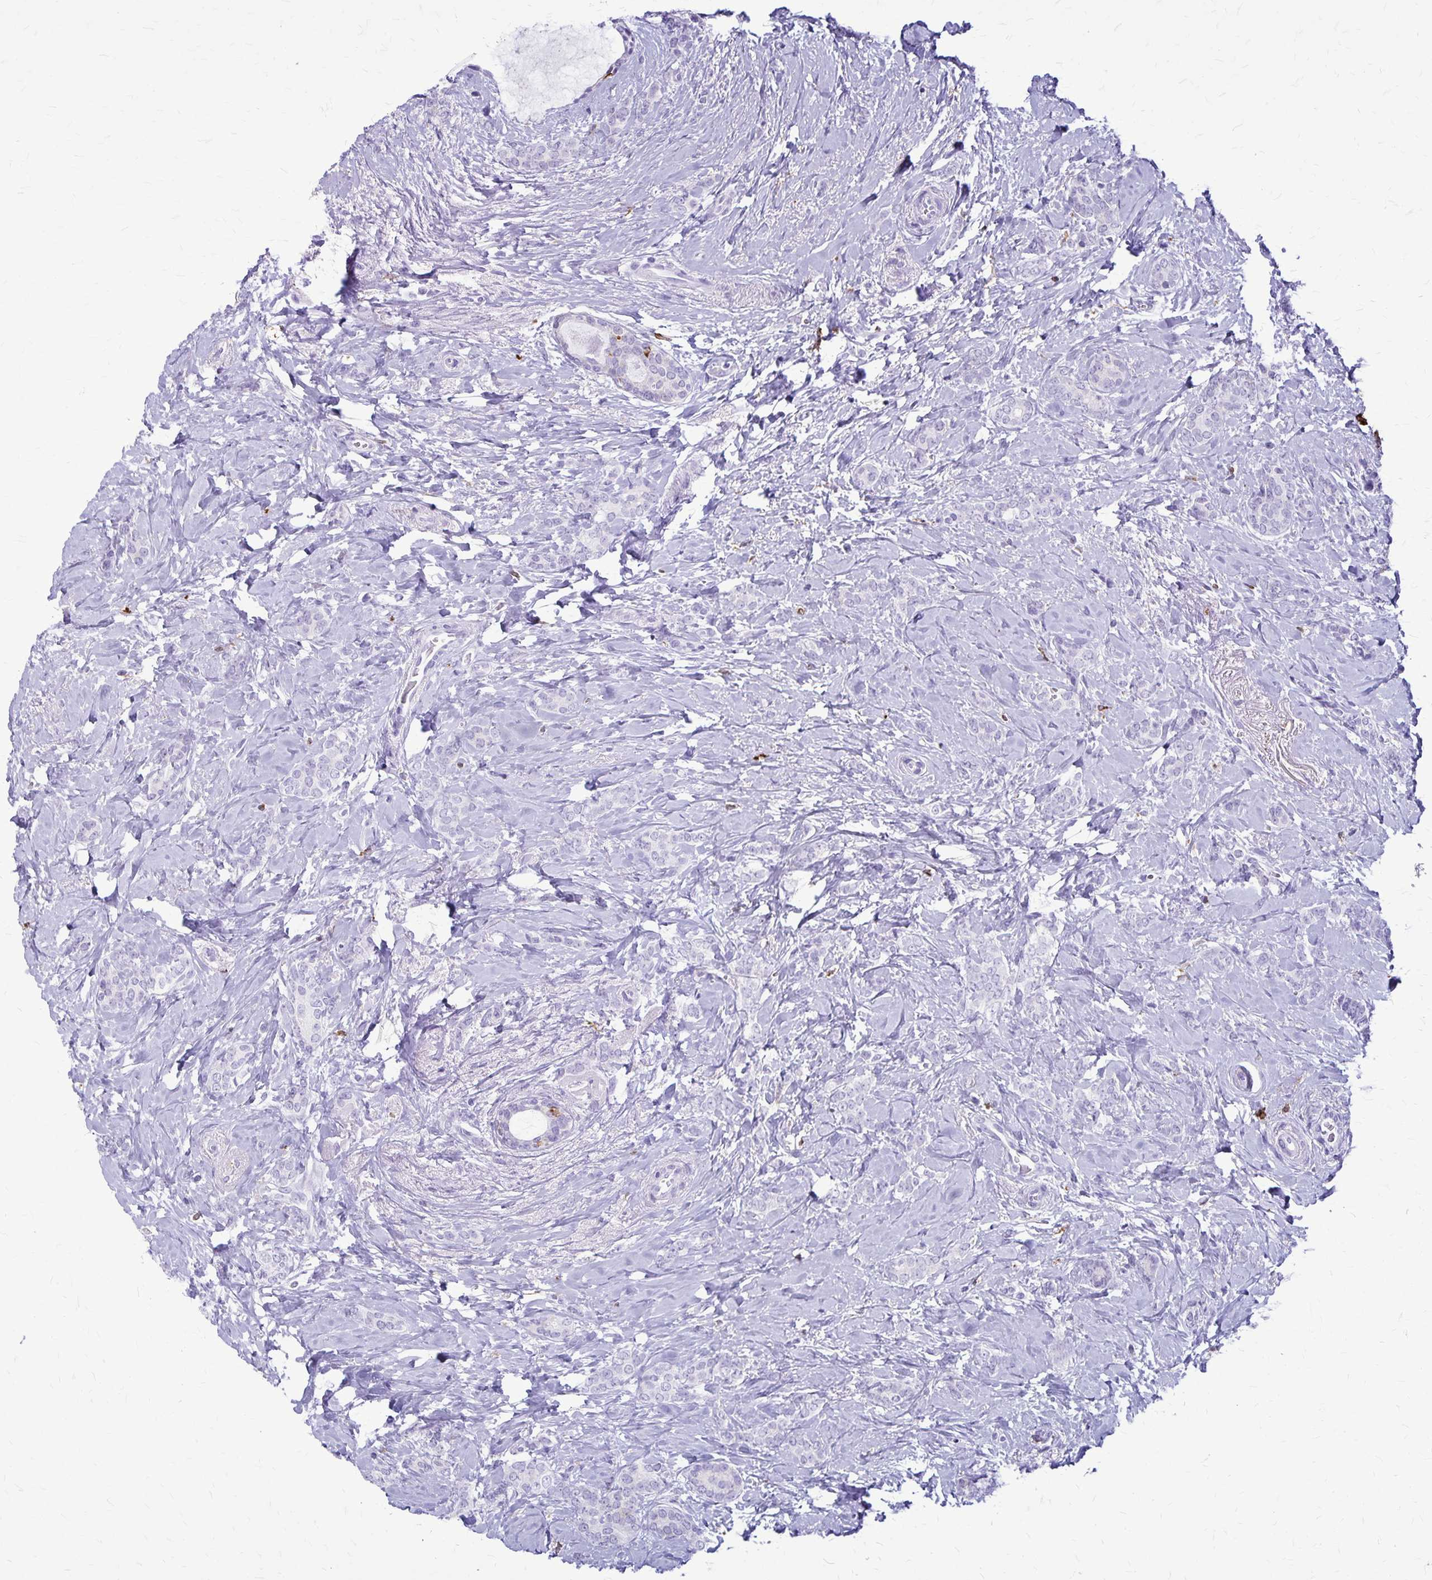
{"staining": {"intensity": "negative", "quantity": "none", "location": "none"}, "tissue": "breast cancer", "cell_type": "Tumor cells", "image_type": "cancer", "snomed": [{"axis": "morphology", "description": "Normal tissue, NOS"}, {"axis": "morphology", "description": "Duct carcinoma"}, {"axis": "topography", "description": "Breast"}], "caption": "This is an immunohistochemistry histopathology image of human breast cancer (intraductal carcinoma). There is no staining in tumor cells.", "gene": "RTN1", "patient": {"sex": "female", "age": 77}}